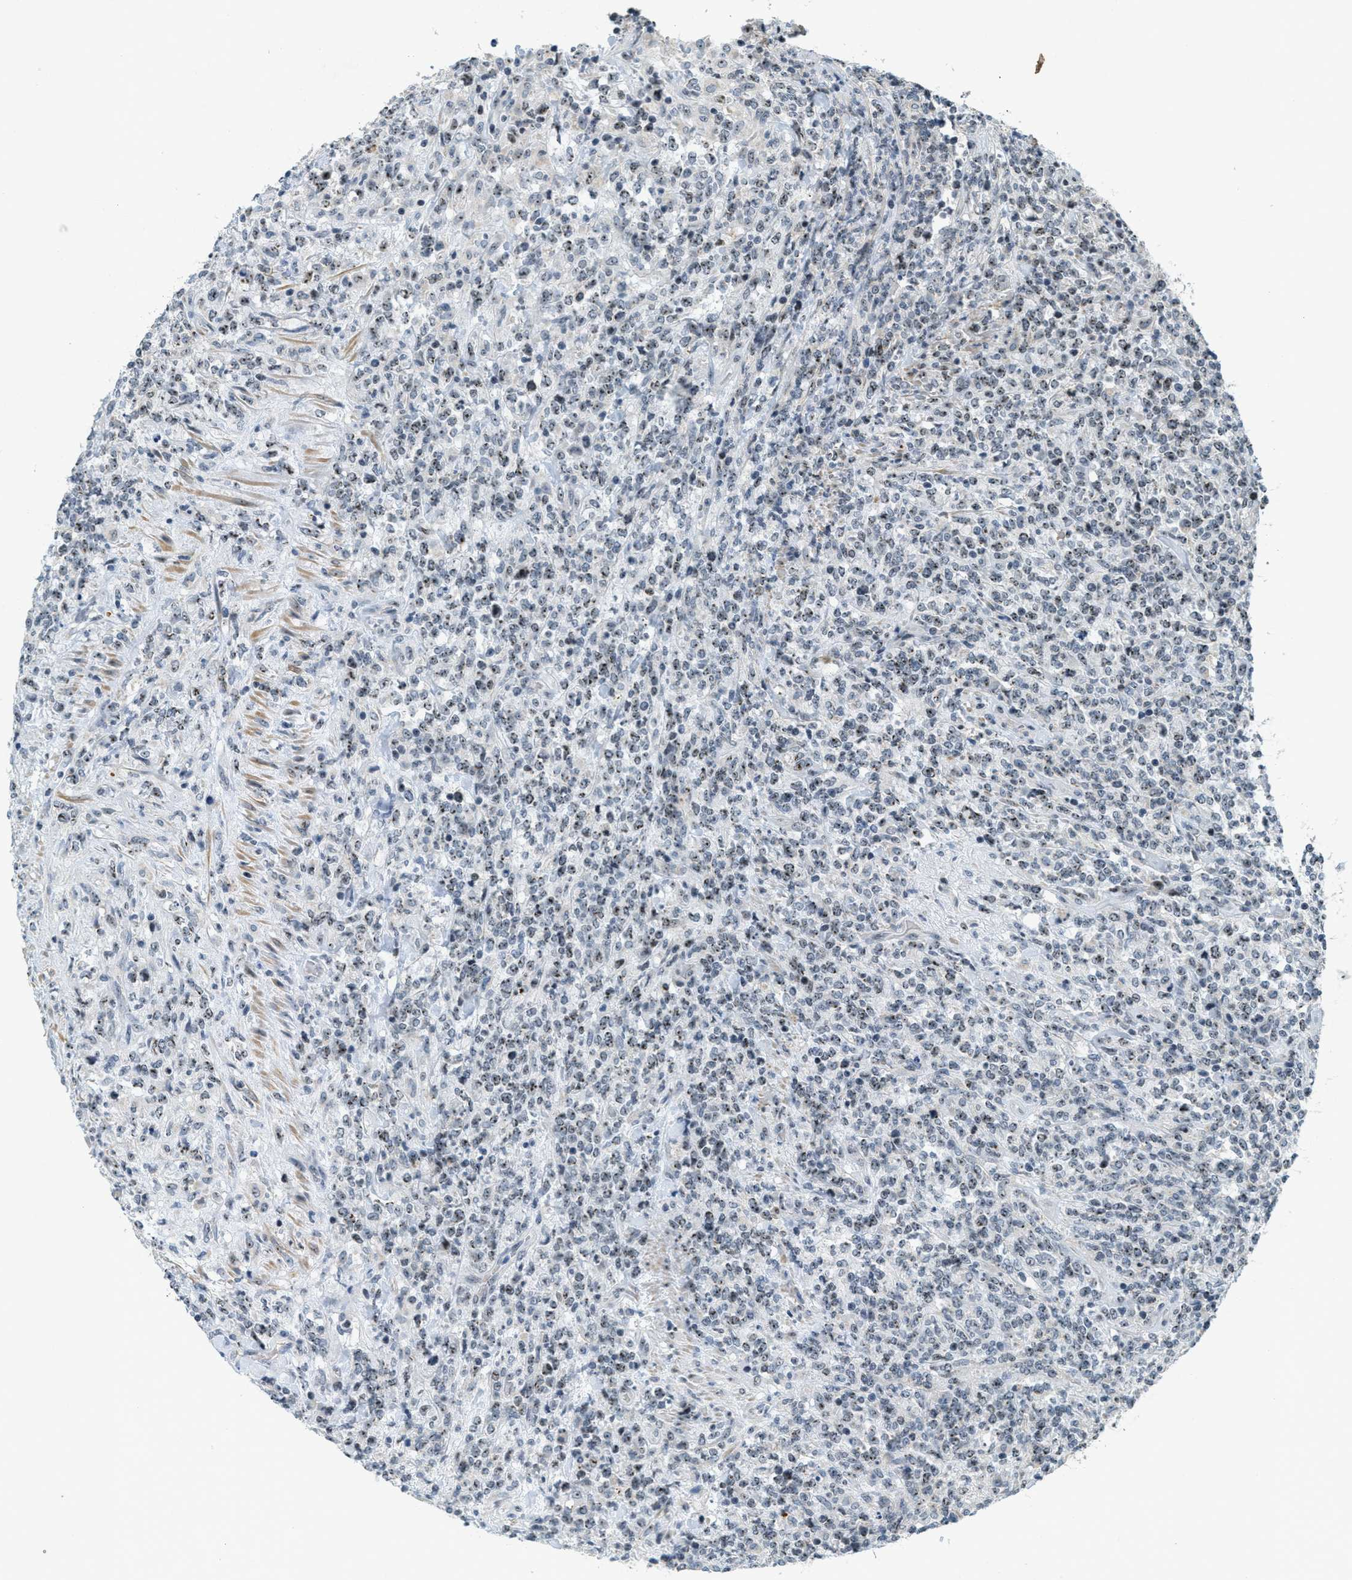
{"staining": {"intensity": "weak", "quantity": "25%-75%", "location": "nuclear"}, "tissue": "lymphoma", "cell_type": "Tumor cells", "image_type": "cancer", "snomed": [{"axis": "morphology", "description": "Malignant lymphoma, non-Hodgkin's type, High grade"}, {"axis": "topography", "description": "Soft tissue"}], "caption": "DAB (3,3'-diaminobenzidine) immunohistochemical staining of lymphoma demonstrates weak nuclear protein staining in about 25%-75% of tumor cells.", "gene": "DDX47", "patient": {"sex": "male", "age": 18}}